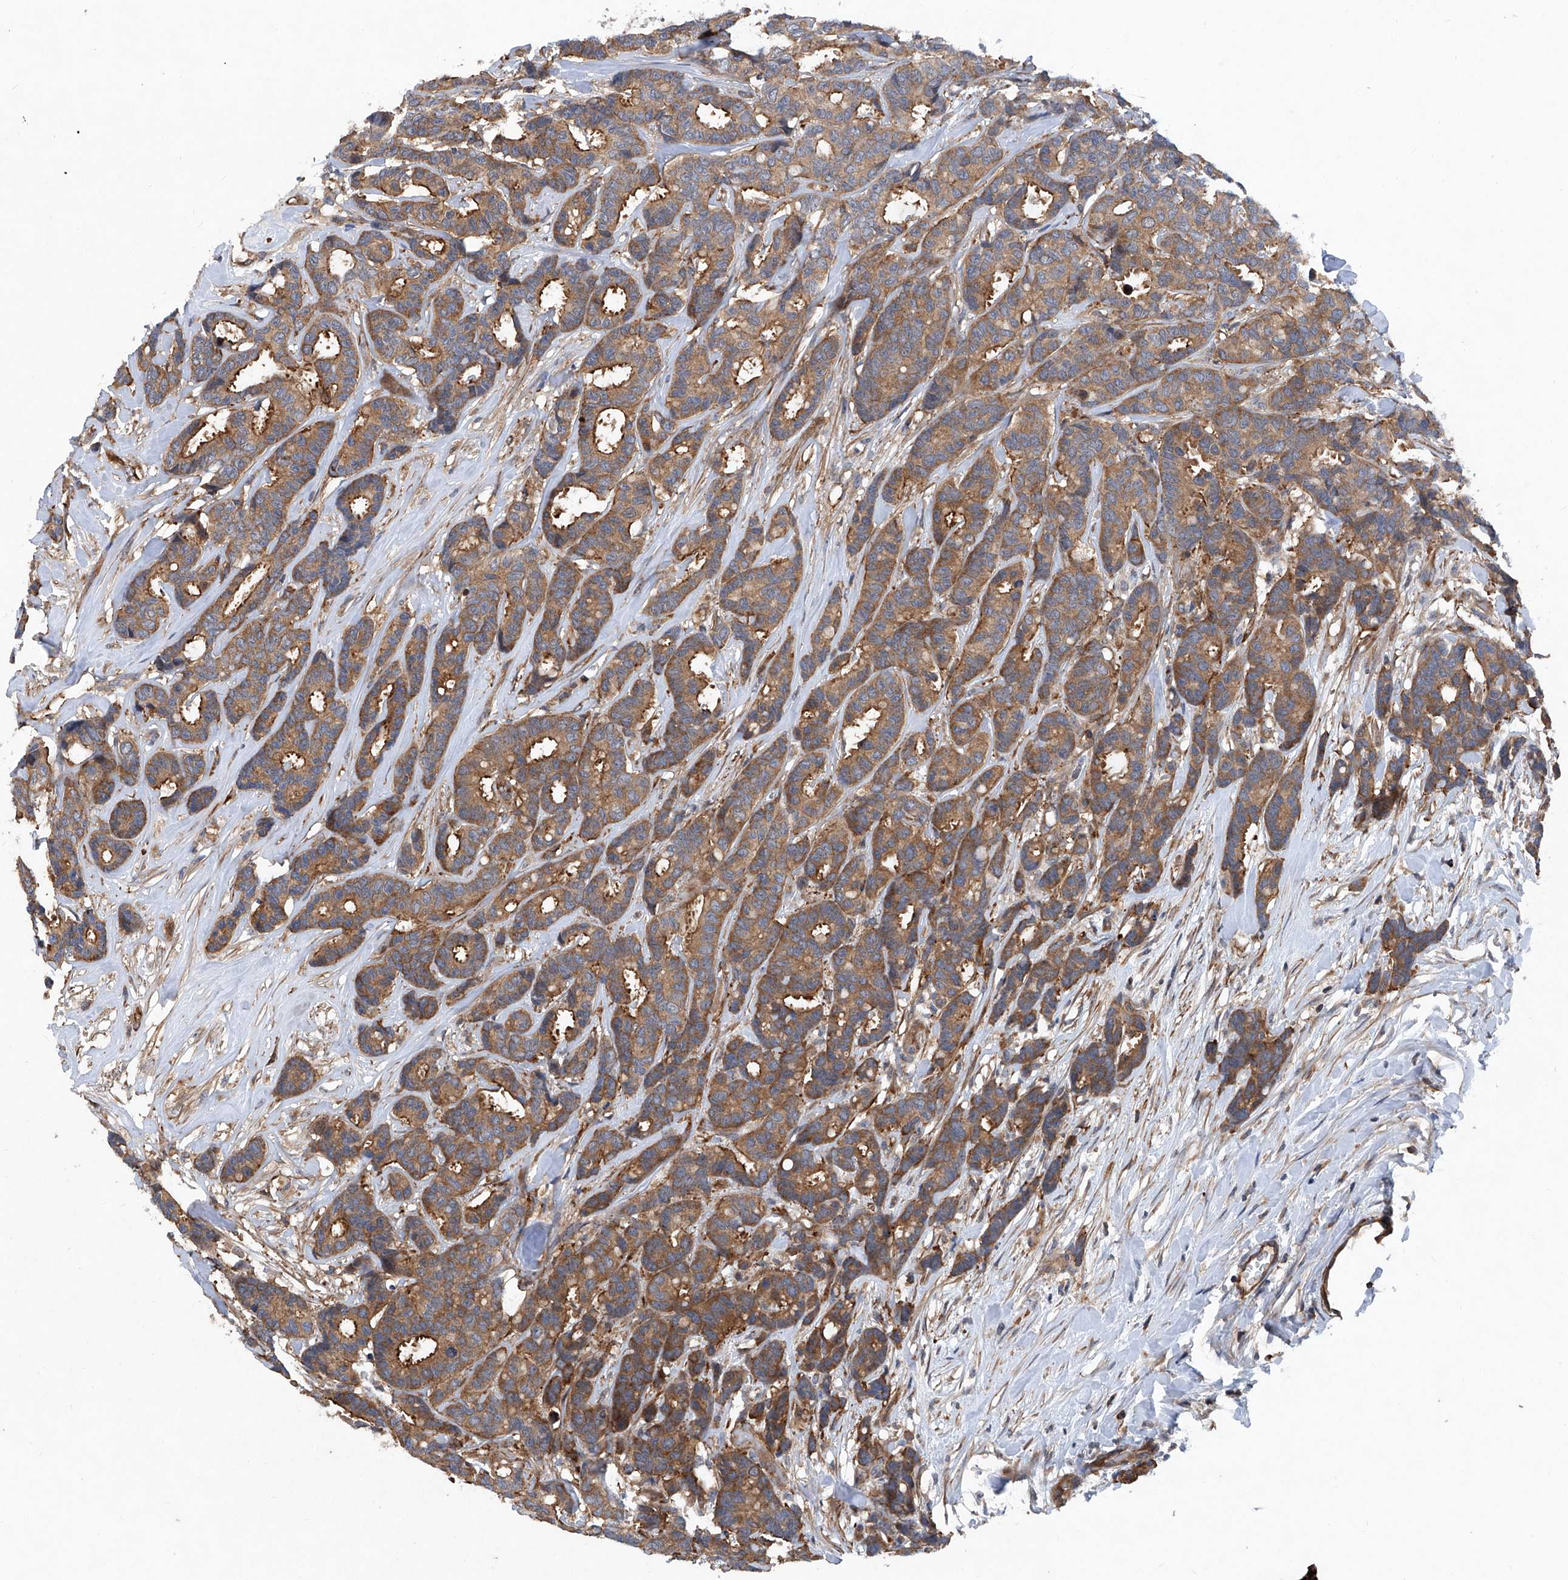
{"staining": {"intensity": "moderate", "quantity": ">75%", "location": "cytoplasmic/membranous"}, "tissue": "breast cancer", "cell_type": "Tumor cells", "image_type": "cancer", "snomed": [{"axis": "morphology", "description": "Duct carcinoma"}, {"axis": "topography", "description": "Breast"}], "caption": "A micrograph of breast cancer (intraductal carcinoma) stained for a protein demonstrates moderate cytoplasmic/membranous brown staining in tumor cells.", "gene": "NT5C3A", "patient": {"sex": "female", "age": 87}}